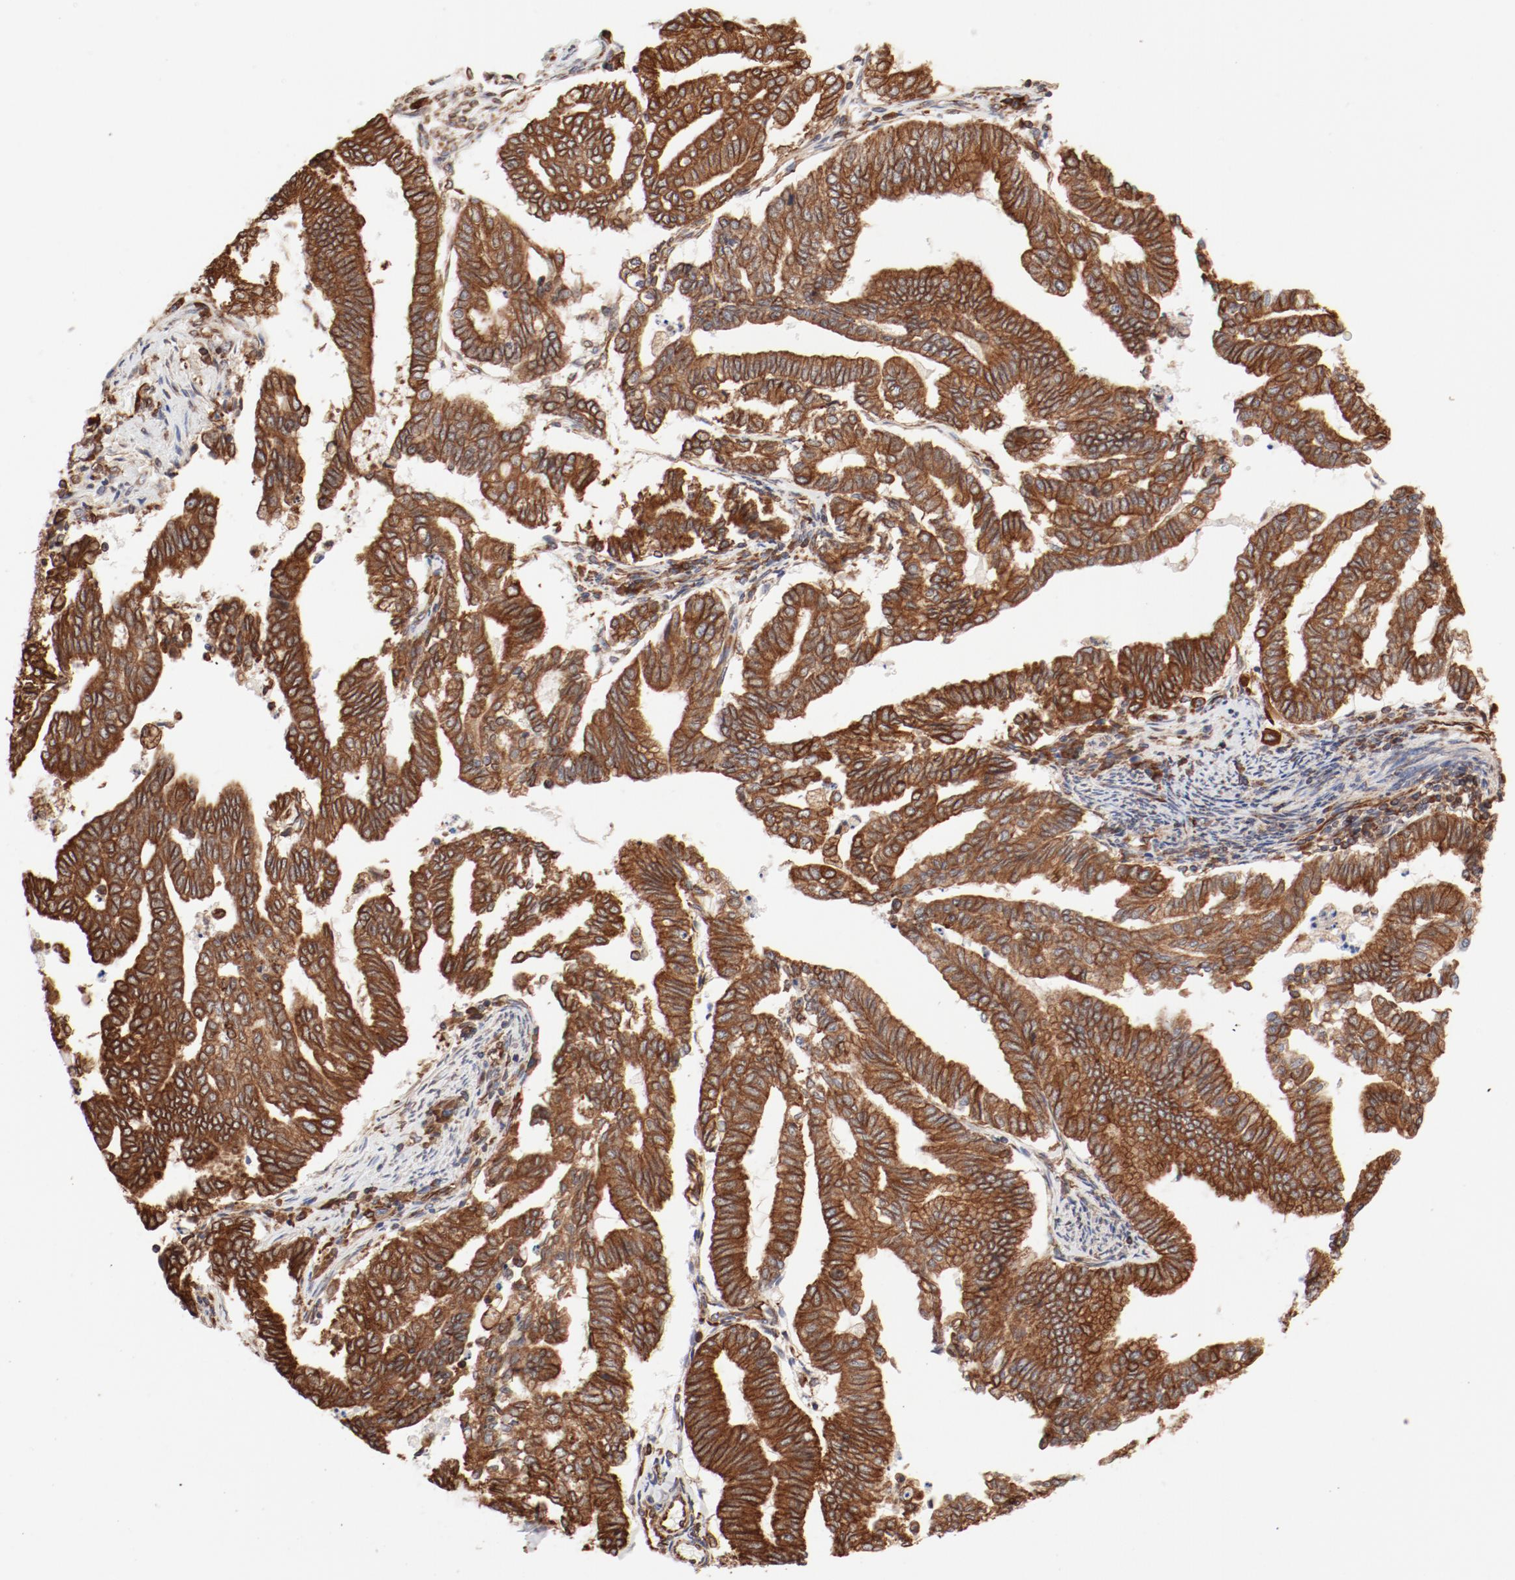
{"staining": {"intensity": "strong", "quantity": ">75%", "location": "cytoplasmic/membranous"}, "tissue": "endometrial cancer", "cell_type": "Tumor cells", "image_type": "cancer", "snomed": [{"axis": "morphology", "description": "Adenocarcinoma, NOS"}, {"axis": "topography", "description": "Endometrium"}], "caption": "Human endometrial cancer (adenocarcinoma) stained for a protein (brown) displays strong cytoplasmic/membranous positive staining in about >75% of tumor cells.", "gene": "BCAP31", "patient": {"sex": "female", "age": 79}}